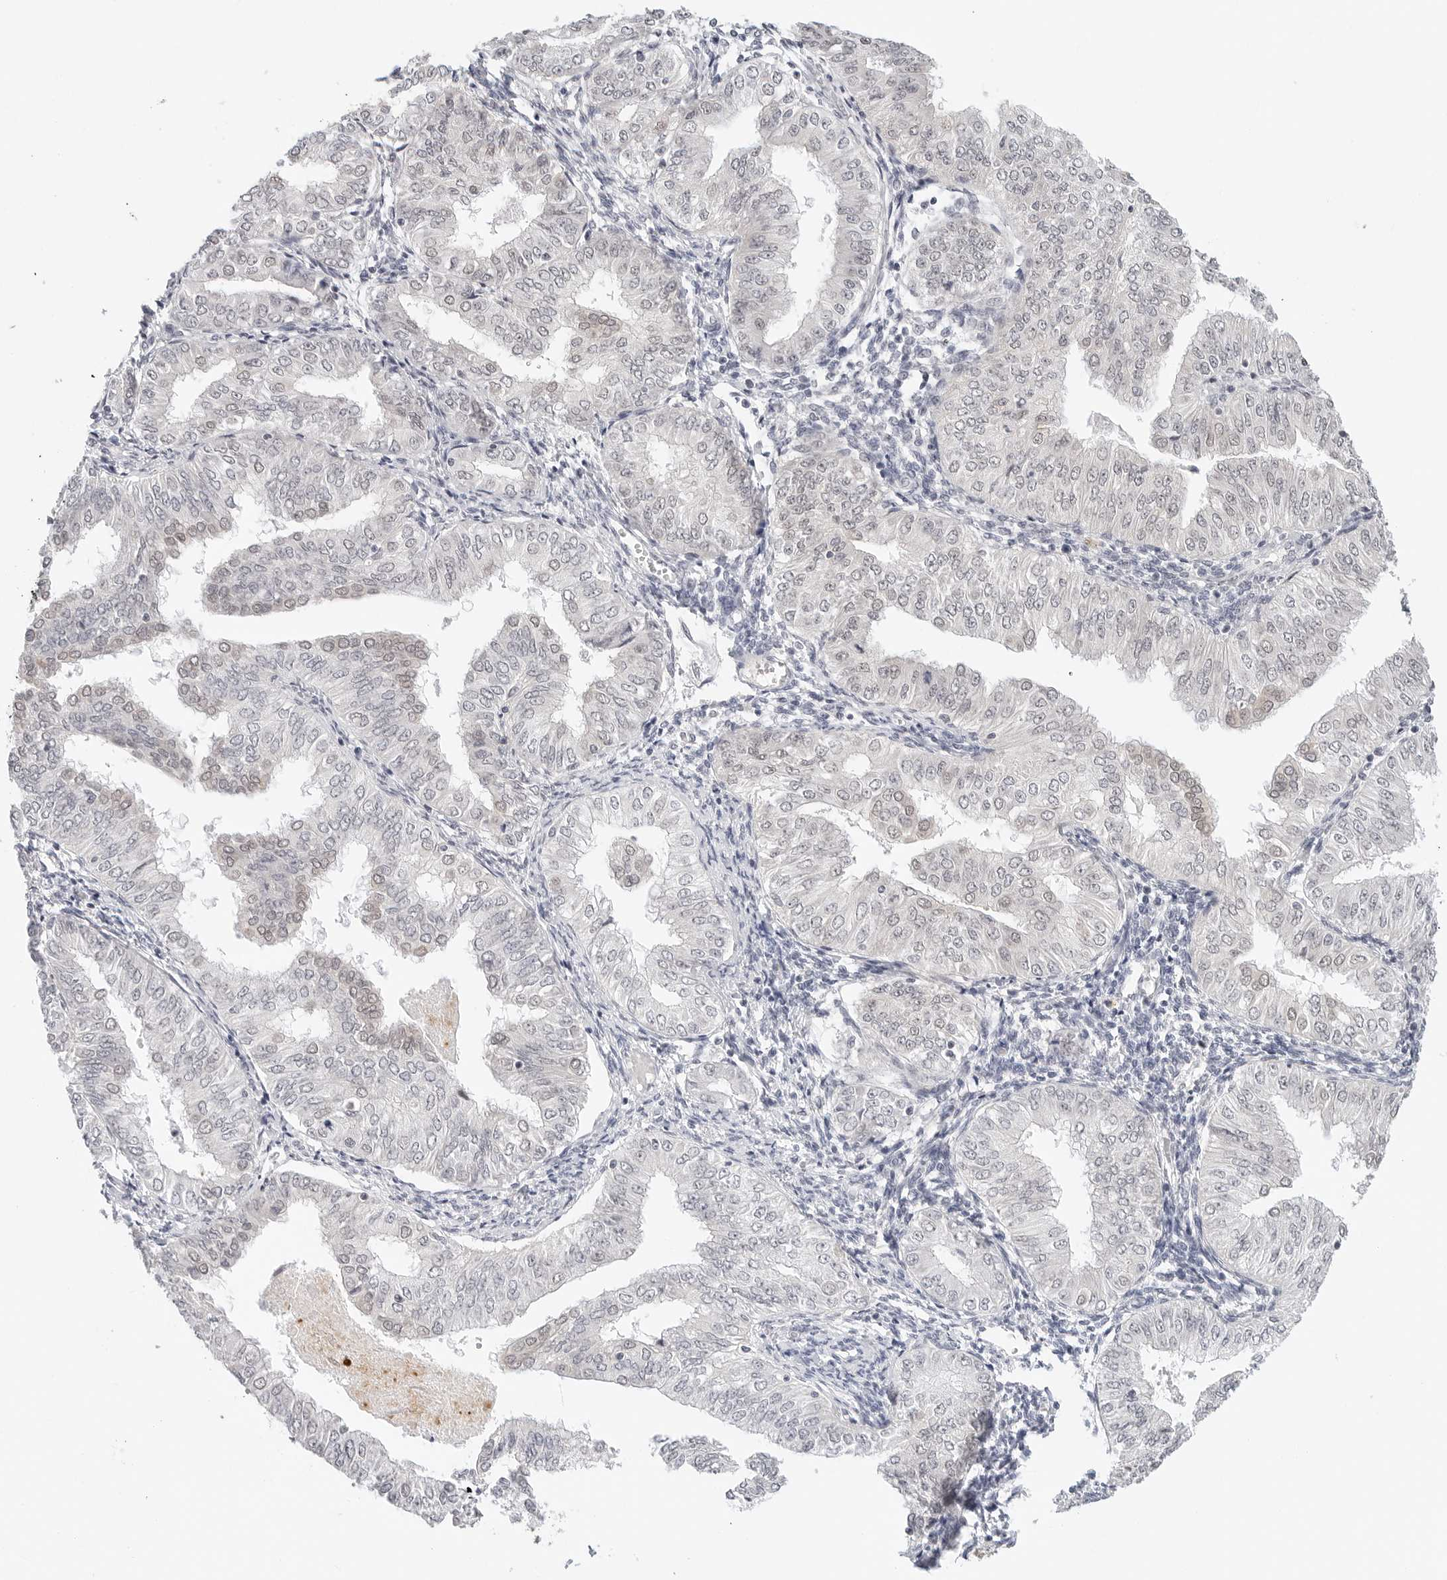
{"staining": {"intensity": "negative", "quantity": "none", "location": "none"}, "tissue": "endometrial cancer", "cell_type": "Tumor cells", "image_type": "cancer", "snomed": [{"axis": "morphology", "description": "Normal tissue, NOS"}, {"axis": "morphology", "description": "Adenocarcinoma, NOS"}, {"axis": "topography", "description": "Endometrium"}], "caption": "This is an IHC micrograph of human adenocarcinoma (endometrial). There is no positivity in tumor cells.", "gene": "TSEN2", "patient": {"sex": "female", "age": 53}}